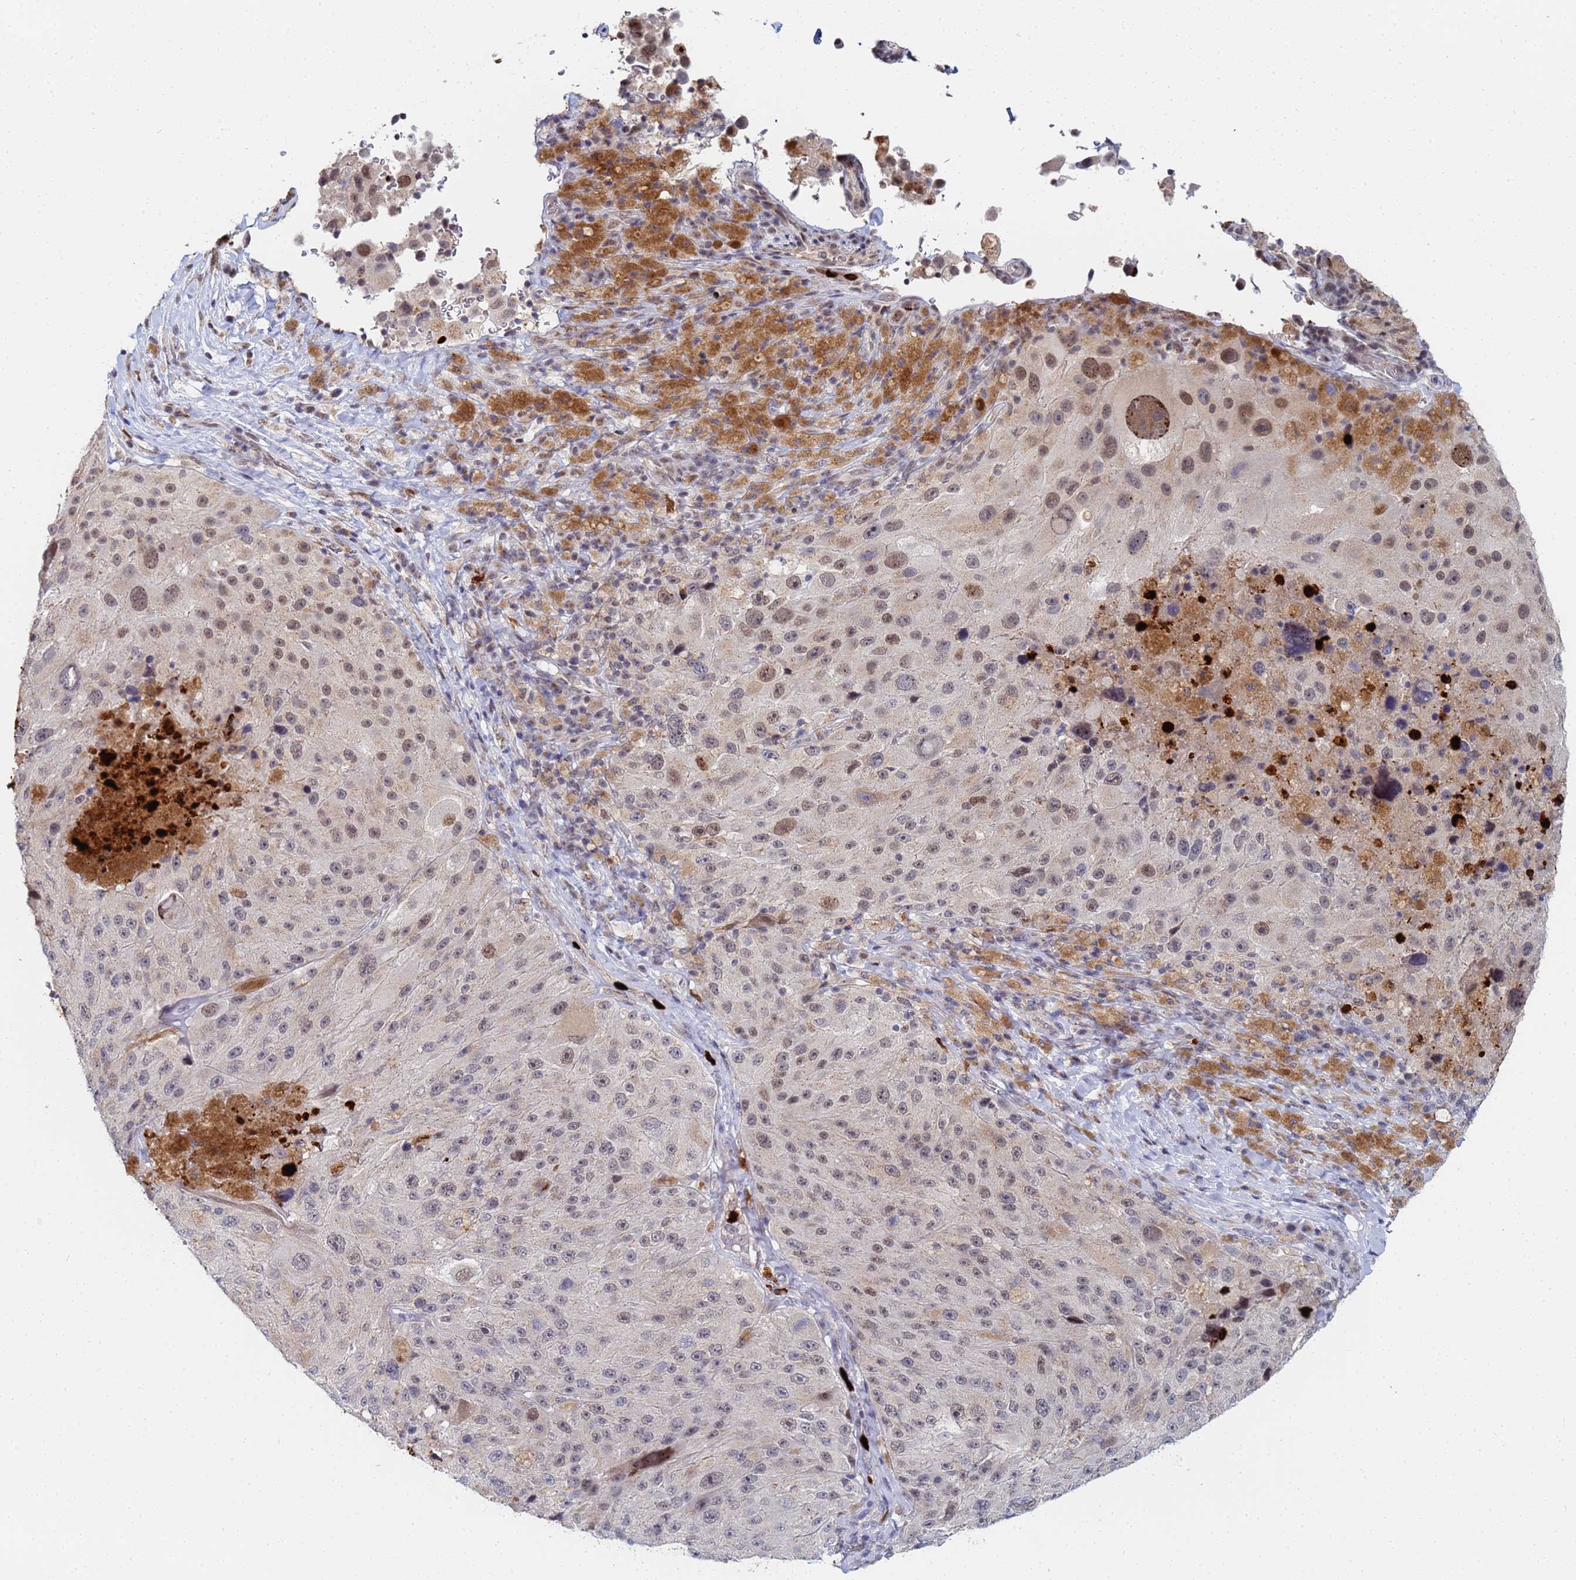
{"staining": {"intensity": "weak", "quantity": "25%-75%", "location": "nuclear"}, "tissue": "melanoma", "cell_type": "Tumor cells", "image_type": "cancer", "snomed": [{"axis": "morphology", "description": "Malignant melanoma, Metastatic site"}, {"axis": "topography", "description": "Lymph node"}], "caption": "There is low levels of weak nuclear positivity in tumor cells of melanoma, as demonstrated by immunohistochemical staining (brown color).", "gene": "MTCL1", "patient": {"sex": "male", "age": 62}}